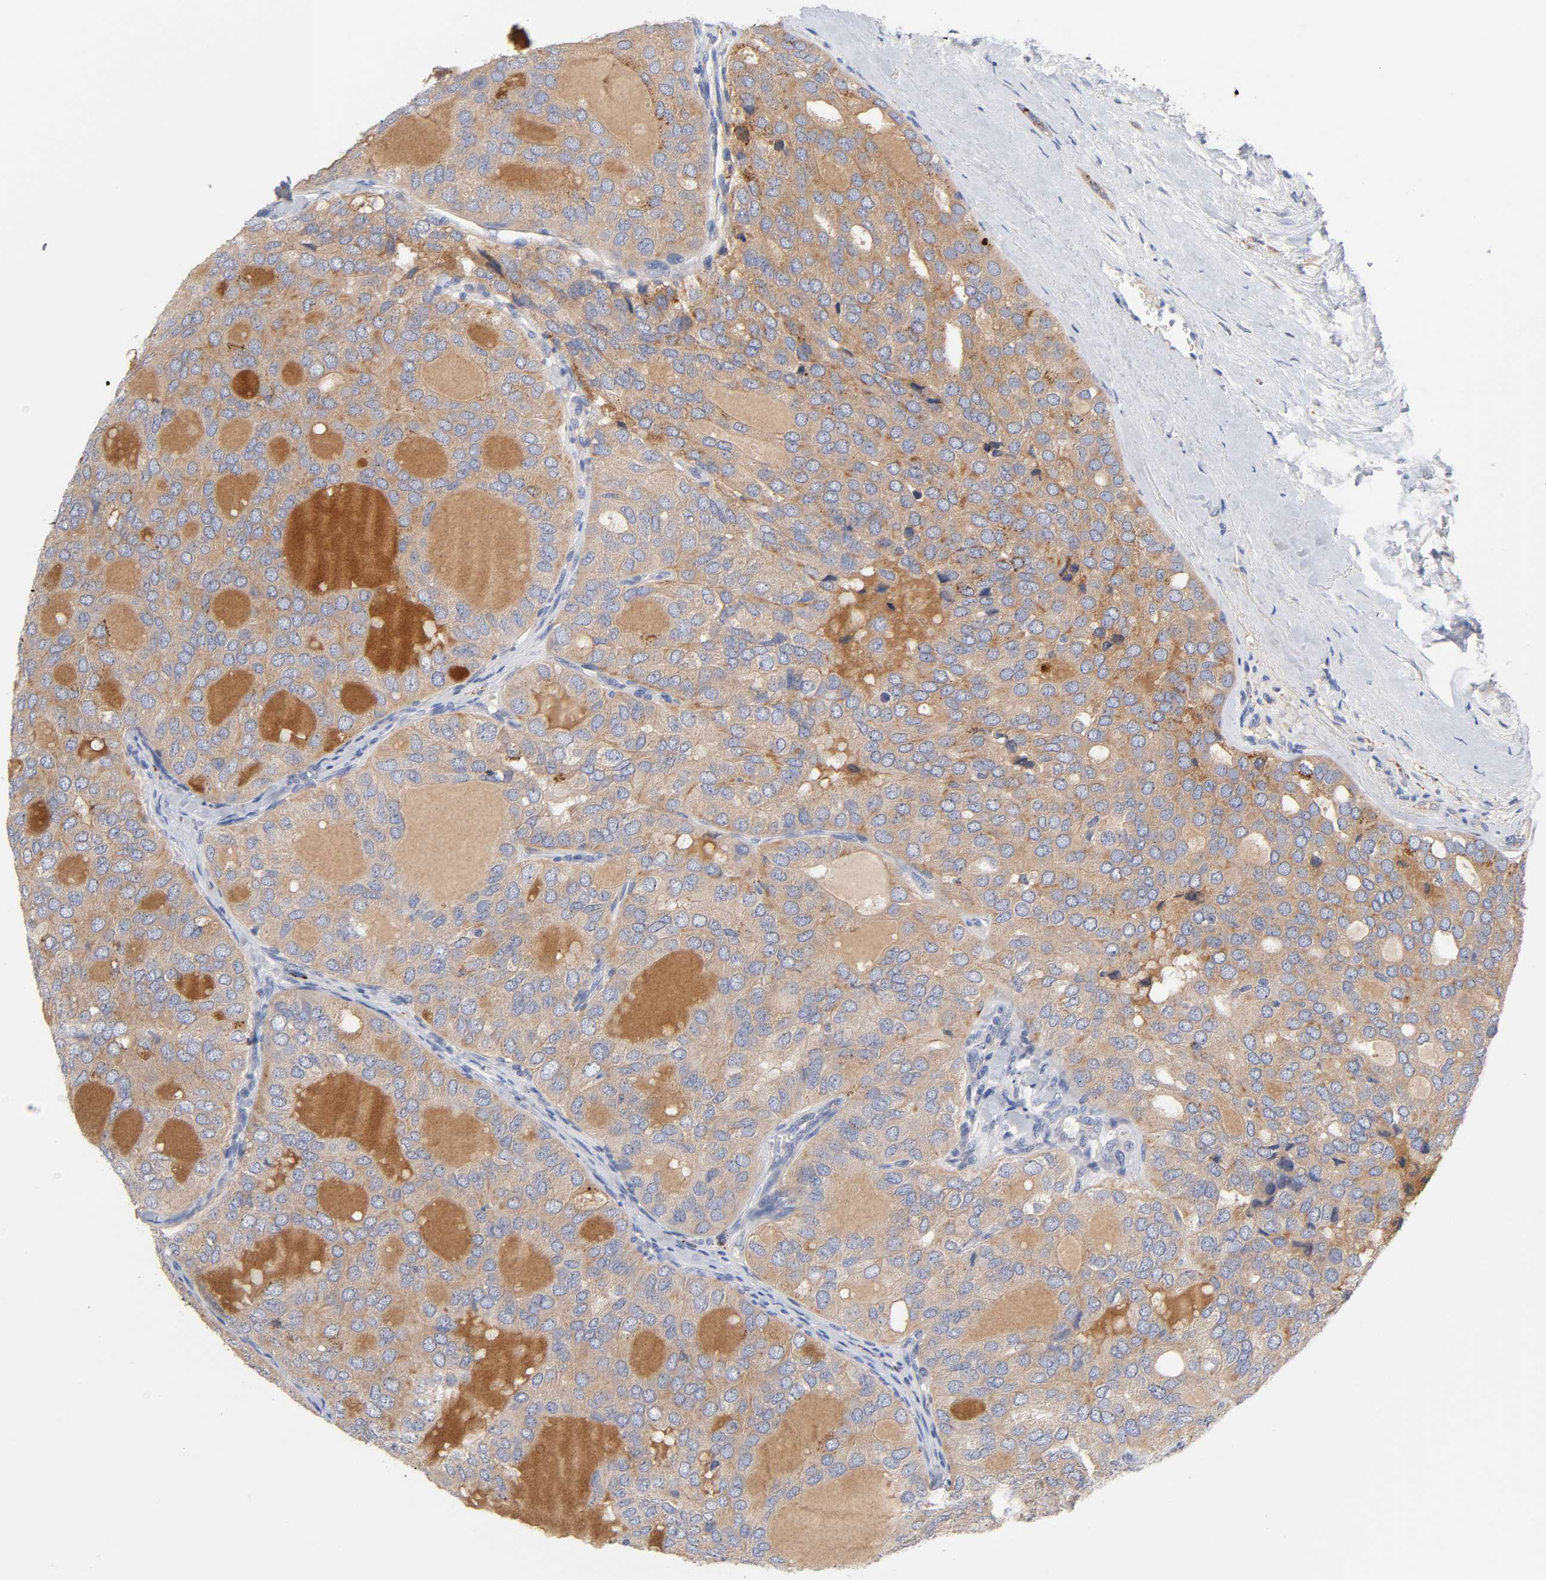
{"staining": {"intensity": "moderate", "quantity": ">75%", "location": "cytoplasmic/membranous"}, "tissue": "thyroid cancer", "cell_type": "Tumor cells", "image_type": "cancer", "snomed": [{"axis": "morphology", "description": "Follicular adenoma carcinoma, NOS"}, {"axis": "topography", "description": "Thyroid gland"}], "caption": "Moderate cytoplasmic/membranous staining for a protein is seen in about >75% of tumor cells of thyroid follicular adenoma carcinoma using immunohistochemistry.", "gene": "C17orf75", "patient": {"sex": "male", "age": 75}}